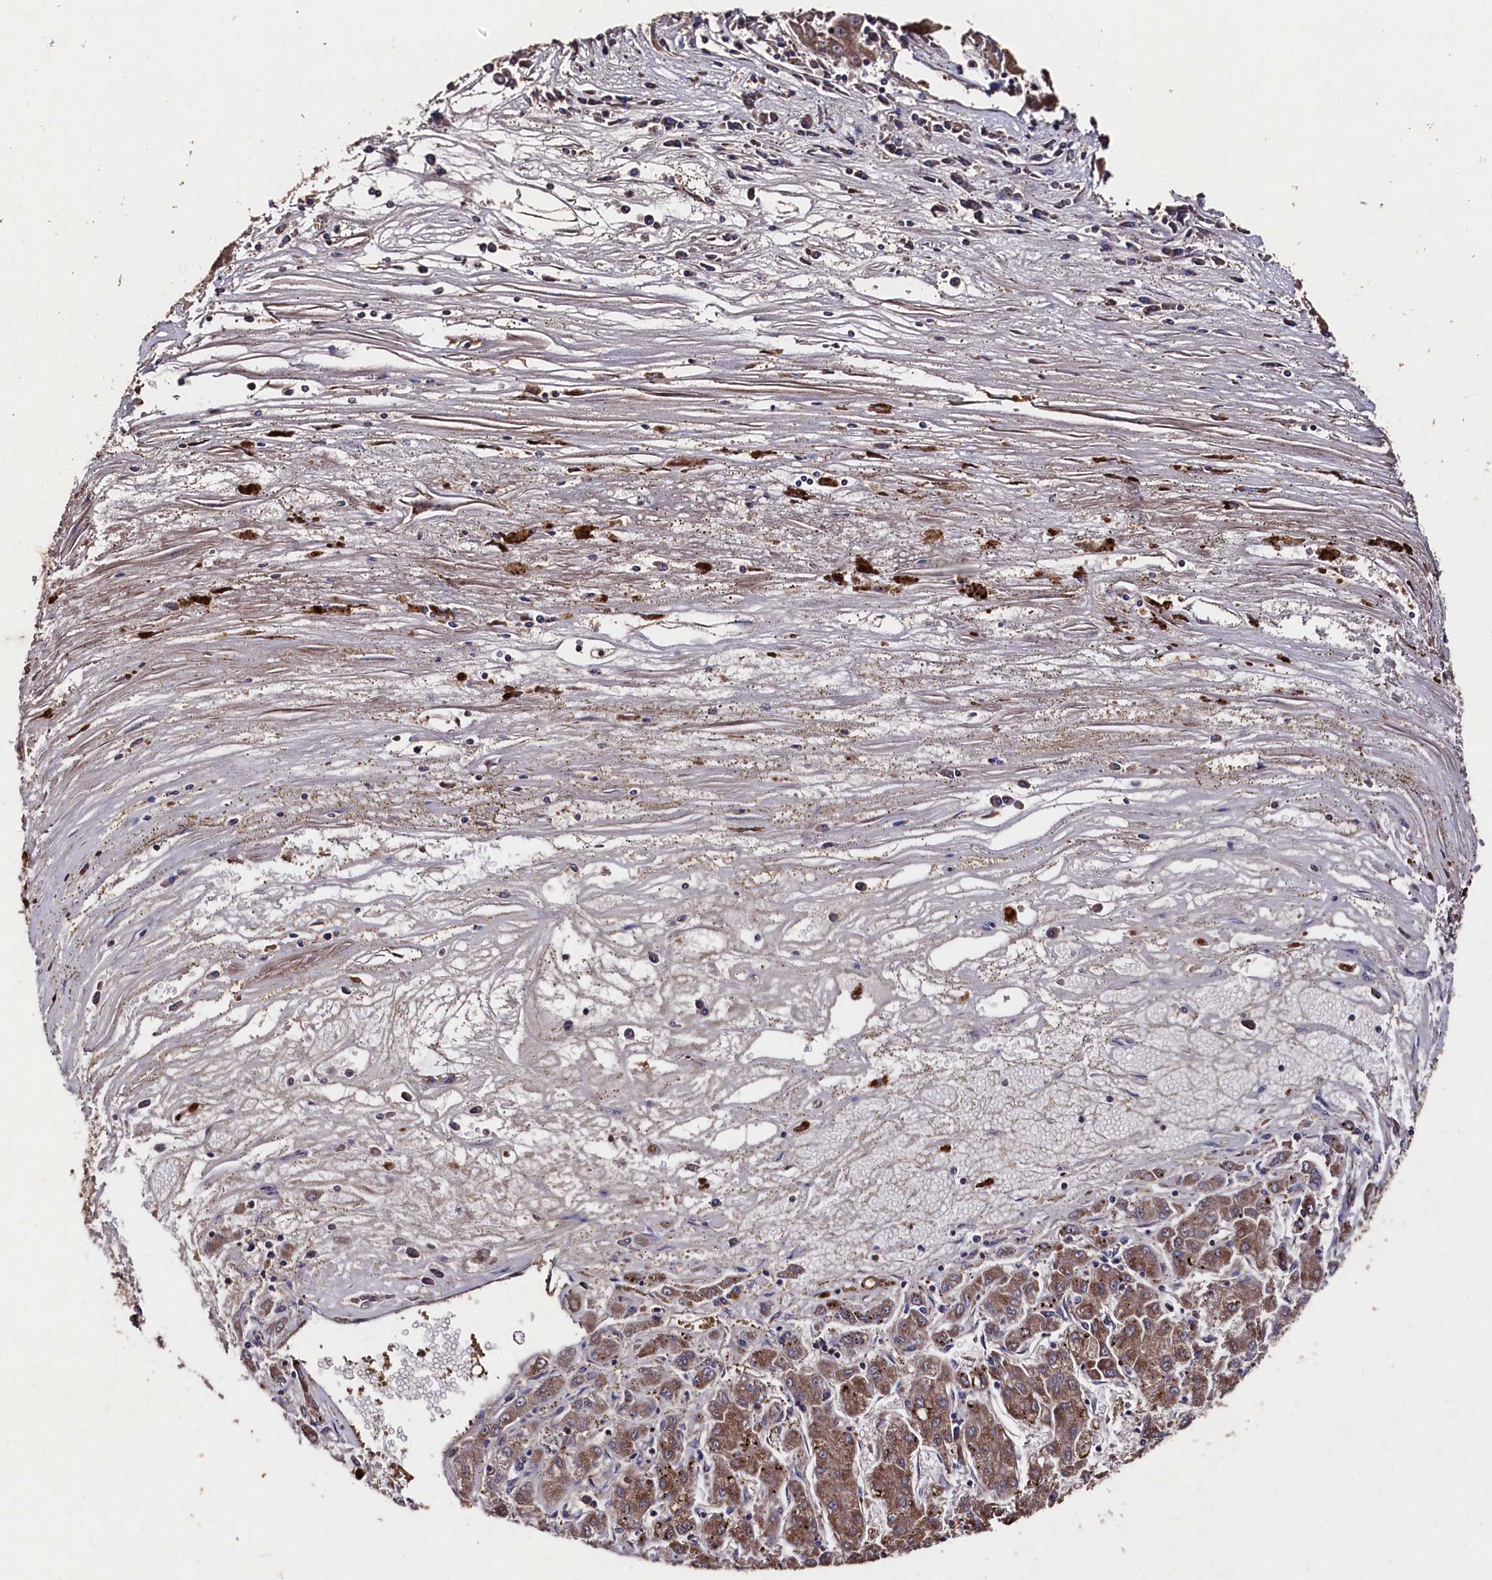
{"staining": {"intensity": "moderate", "quantity": ">75%", "location": "cytoplasmic/membranous"}, "tissue": "liver cancer", "cell_type": "Tumor cells", "image_type": "cancer", "snomed": [{"axis": "morphology", "description": "Carcinoma, Hepatocellular, NOS"}, {"axis": "topography", "description": "Liver"}], "caption": "This micrograph exhibits immunohistochemistry (IHC) staining of human hepatocellular carcinoma (liver), with medium moderate cytoplasmic/membranous positivity in about >75% of tumor cells.", "gene": "MYO1H", "patient": {"sex": "male", "age": 72}}